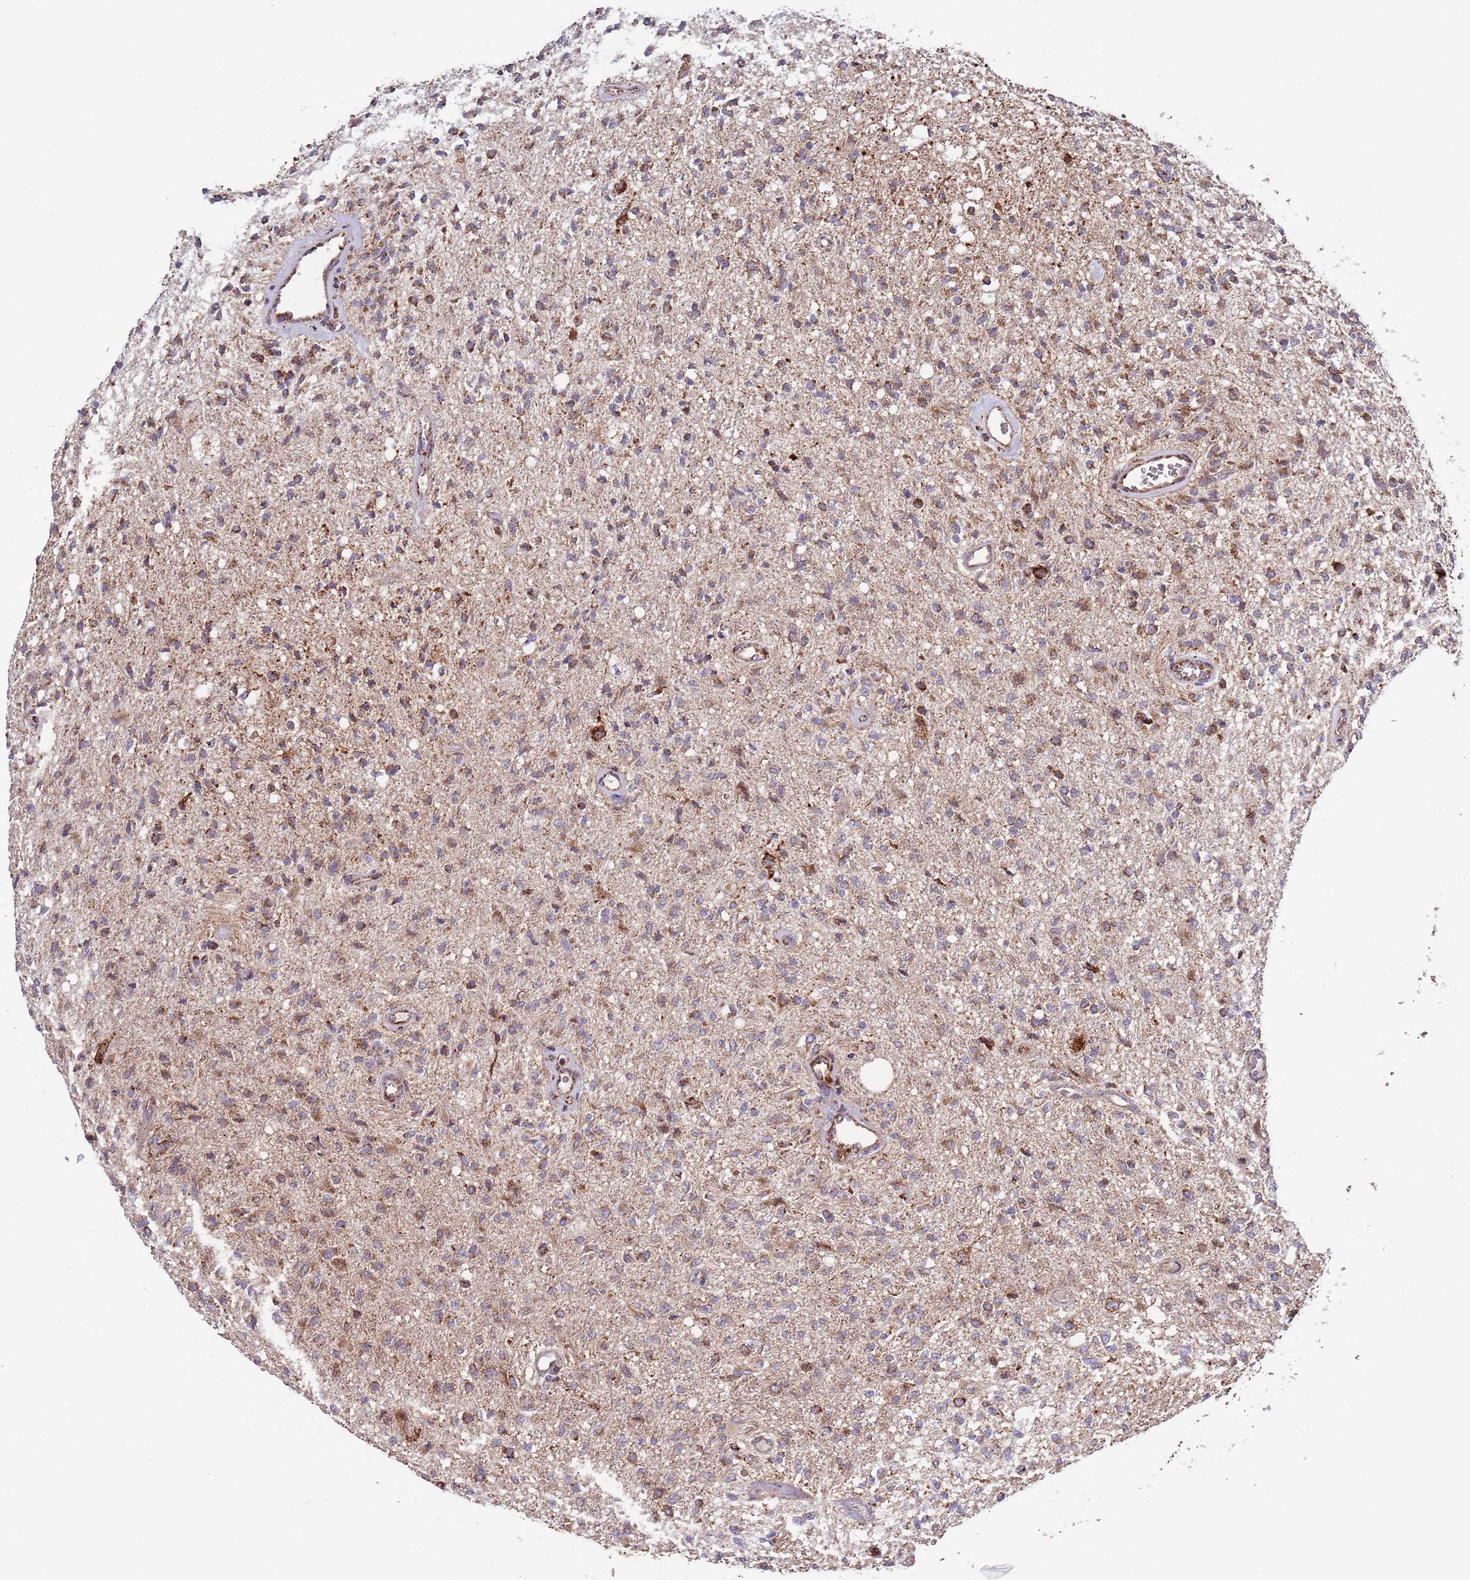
{"staining": {"intensity": "strong", "quantity": "<25%", "location": "cytoplasmic/membranous"}, "tissue": "glioma", "cell_type": "Tumor cells", "image_type": "cancer", "snomed": [{"axis": "morphology", "description": "Normal tissue, NOS"}, {"axis": "morphology", "description": "Glioma, malignant, High grade"}, {"axis": "topography", "description": "Cerebral cortex"}], "caption": "Tumor cells reveal strong cytoplasmic/membranous positivity in about <25% of cells in malignant high-grade glioma. (DAB (3,3'-diaminobenzidine) IHC, brown staining for protein, blue staining for nuclei).", "gene": "ATP5PD", "patient": {"sex": "male", "age": 77}}